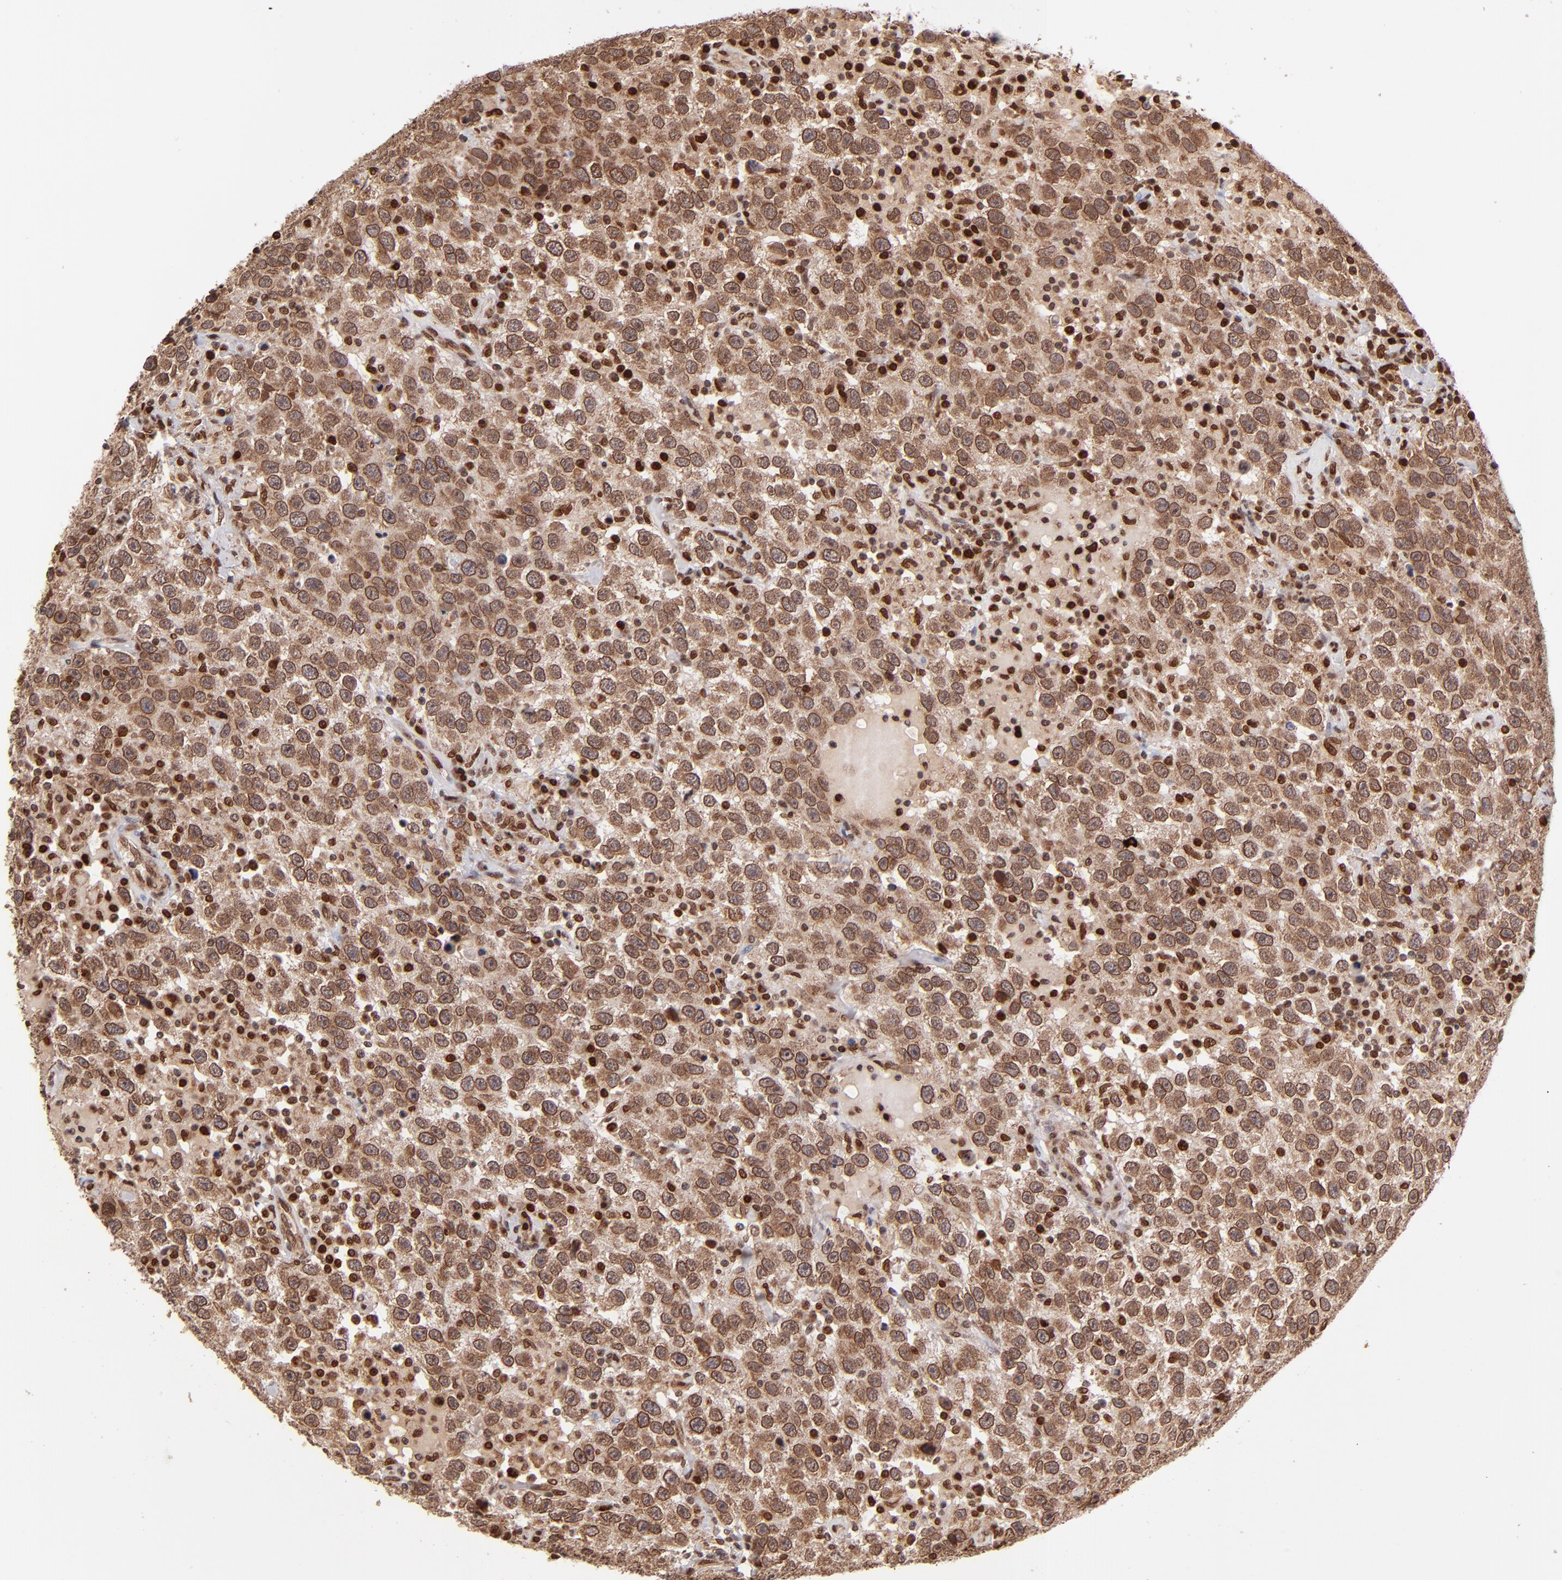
{"staining": {"intensity": "moderate", "quantity": ">75%", "location": "cytoplasmic/membranous,nuclear"}, "tissue": "testis cancer", "cell_type": "Tumor cells", "image_type": "cancer", "snomed": [{"axis": "morphology", "description": "Seminoma, NOS"}, {"axis": "topography", "description": "Testis"}], "caption": "Protein staining of seminoma (testis) tissue displays moderate cytoplasmic/membranous and nuclear staining in approximately >75% of tumor cells. The staining was performed using DAB, with brown indicating positive protein expression. Nuclei are stained blue with hematoxylin.", "gene": "TOP1MT", "patient": {"sex": "male", "age": 41}}